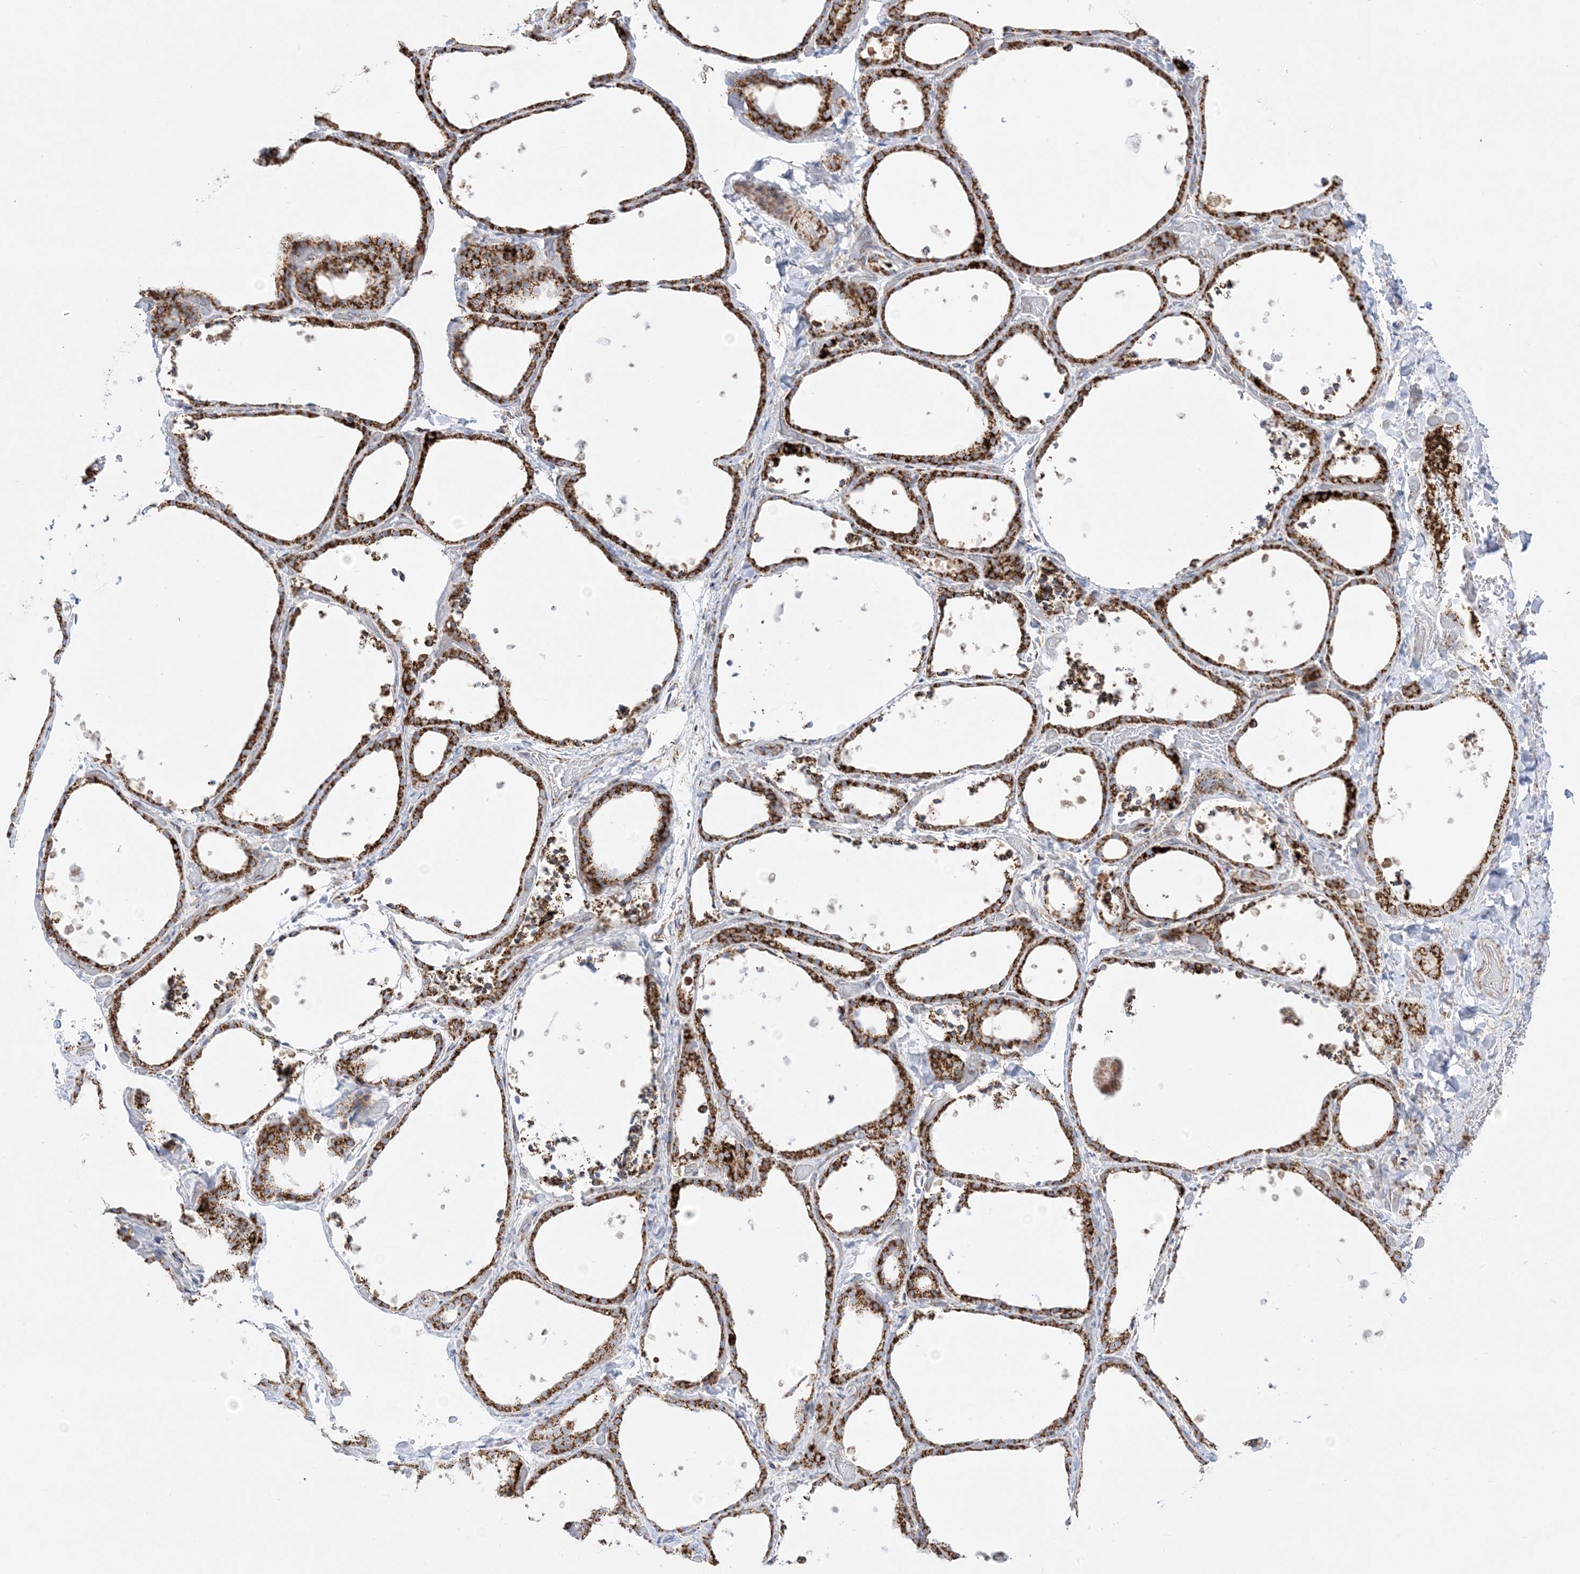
{"staining": {"intensity": "strong", "quantity": ">75%", "location": "cytoplasmic/membranous"}, "tissue": "thyroid gland", "cell_type": "Glandular cells", "image_type": "normal", "snomed": [{"axis": "morphology", "description": "Normal tissue, NOS"}, {"axis": "topography", "description": "Thyroid gland"}], "caption": "Immunohistochemistry of normal human thyroid gland displays high levels of strong cytoplasmic/membranous positivity in approximately >75% of glandular cells.", "gene": "MRPS36", "patient": {"sex": "female", "age": 44}}